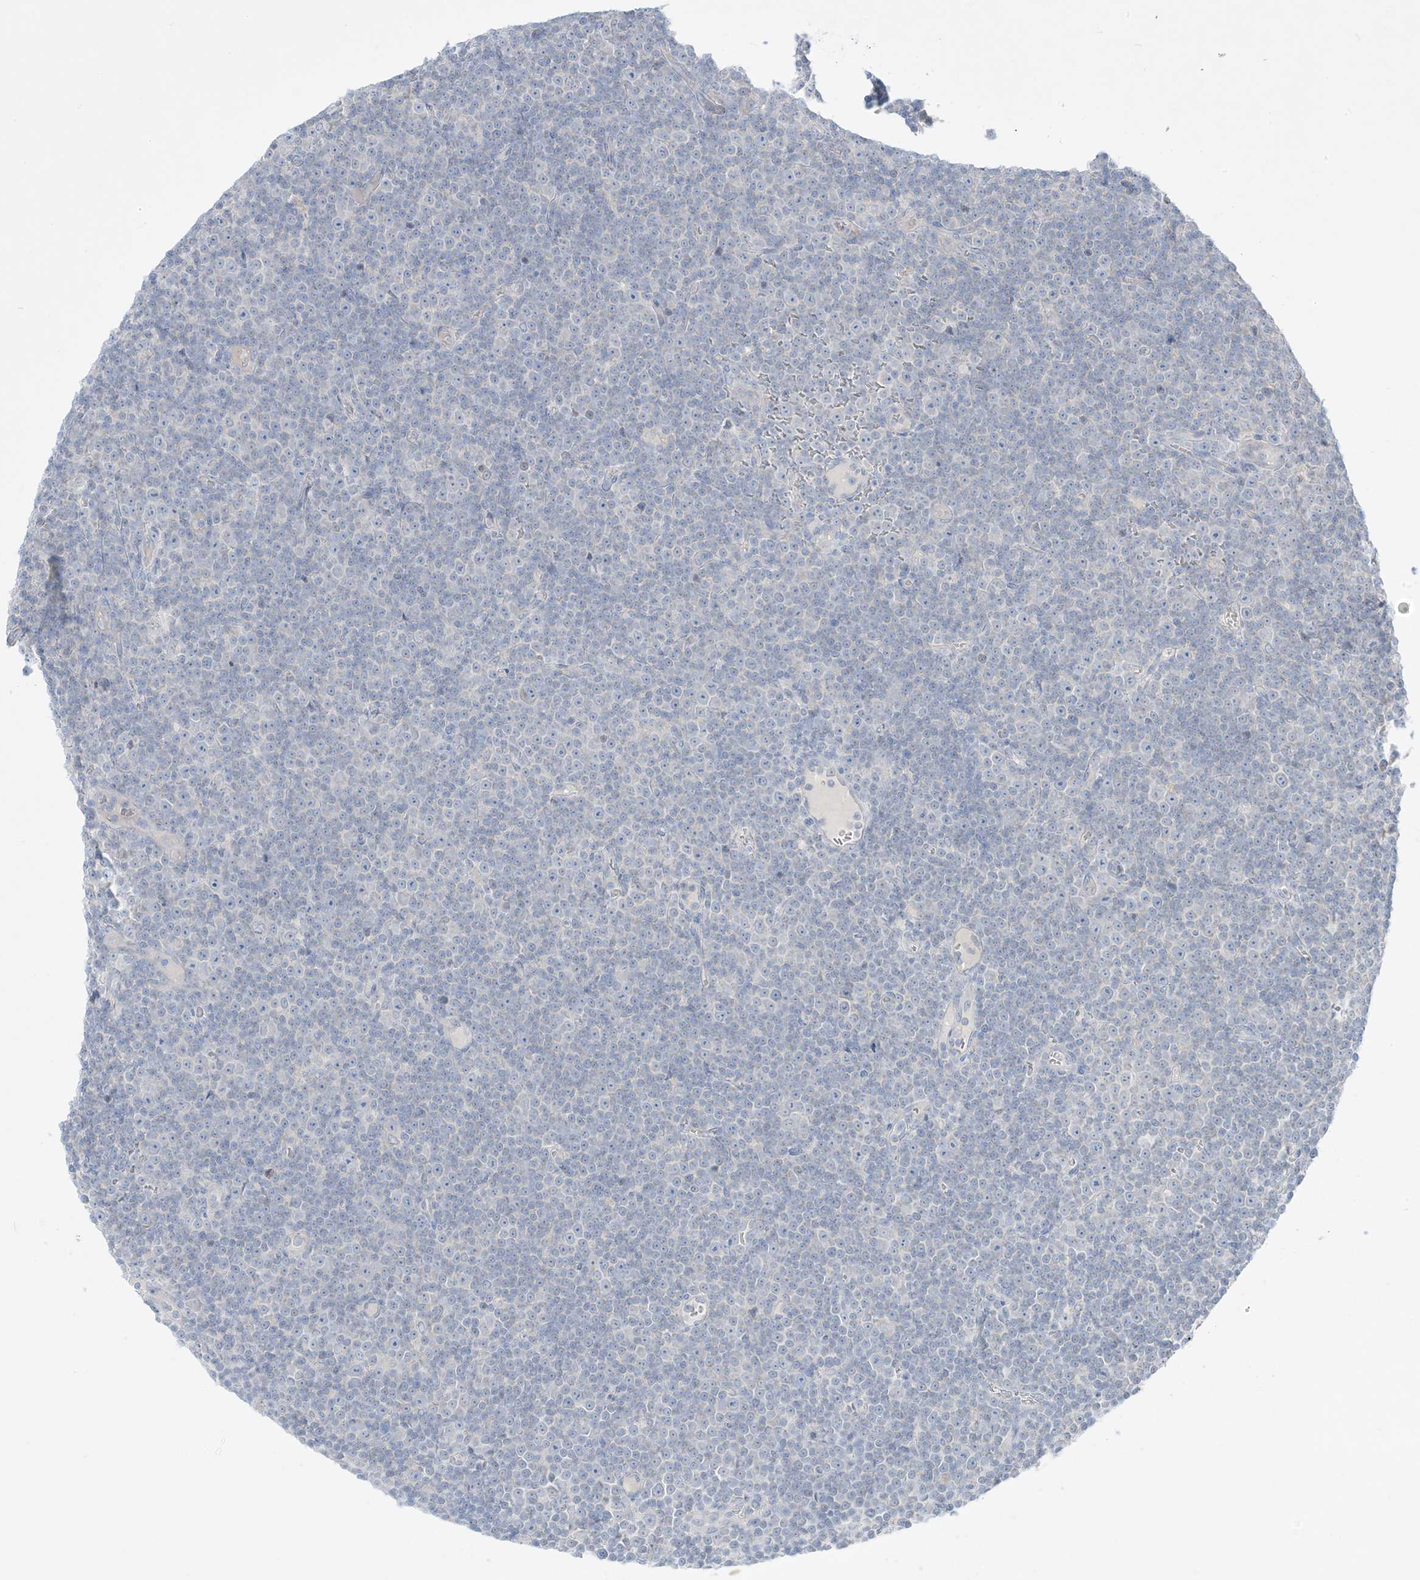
{"staining": {"intensity": "negative", "quantity": "none", "location": "none"}, "tissue": "lymphoma", "cell_type": "Tumor cells", "image_type": "cancer", "snomed": [{"axis": "morphology", "description": "Malignant lymphoma, non-Hodgkin's type, Low grade"}, {"axis": "topography", "description": "Lymph node"}], "caption": "Immunohistochemistry of malignant lymphoma, non-Hodgkin's type (low-grade) exhibits no positivity in tumor cells.", "gene": "FAM184A", "patient": {"sex": "female", "age": 67}}